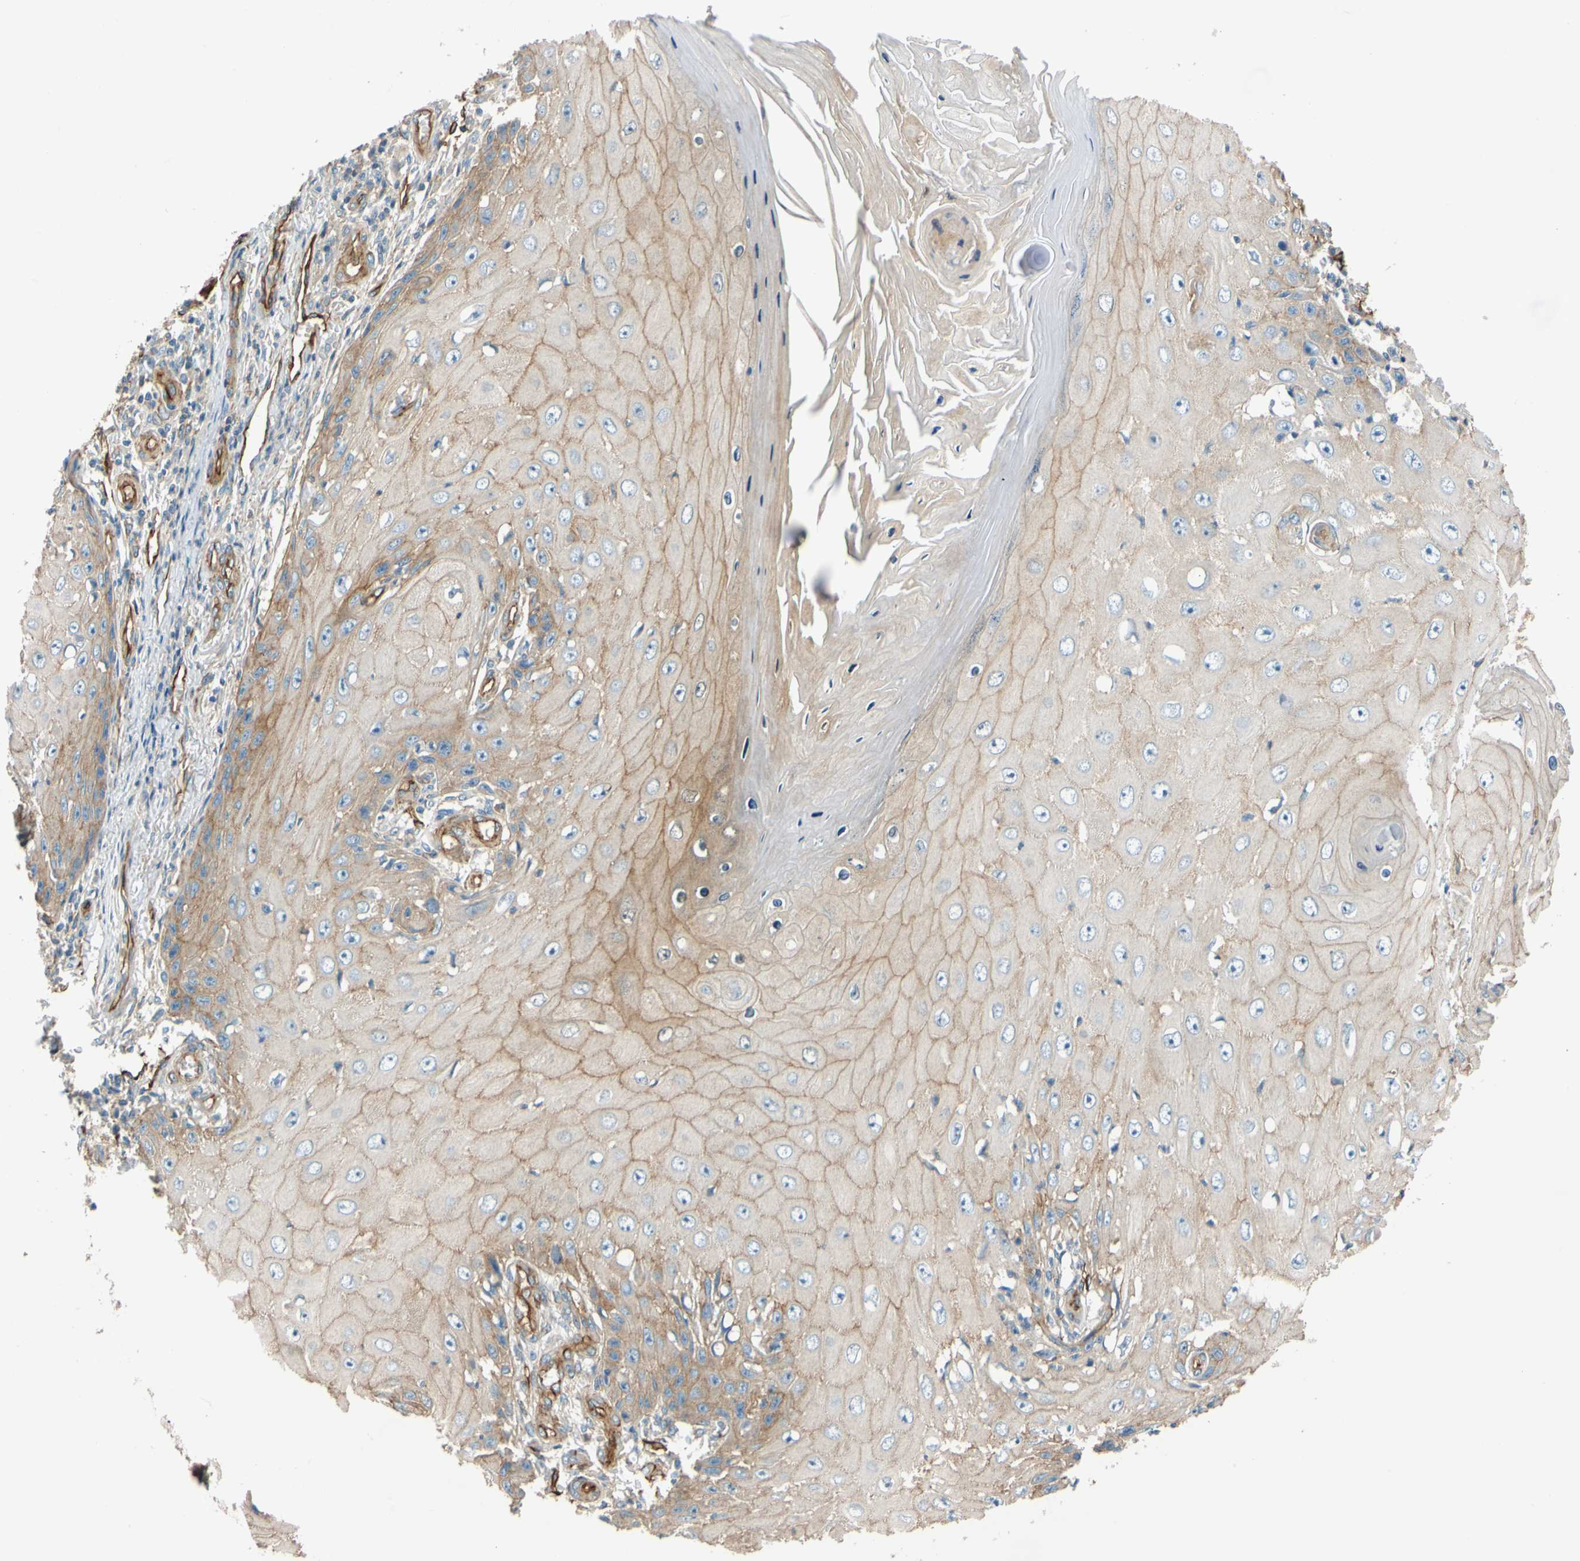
{"staining": {"intensity": "weak", "quantity": "25%-75%", "location": "cytoplasmic/membranous"}, "tissue": "skin cancer", "cell_type": "Tumor cells", "image_type": "cancer", "snomed": [{"axis": "morphology", "description": "Squamous cell carcinoma, NOS"}, {"axis": "topography", "description": "Skin"}], "caption": "A photomicrograph showing weak cytoplasmic/membranous positivity in approximately 25%-75% of tumor cells in squamous cell carcinoma (skin), as visualized by brown immunohistochemical staining.", "gene": "SPTAN1", "patient": {"sex": "female", "age": 73}}